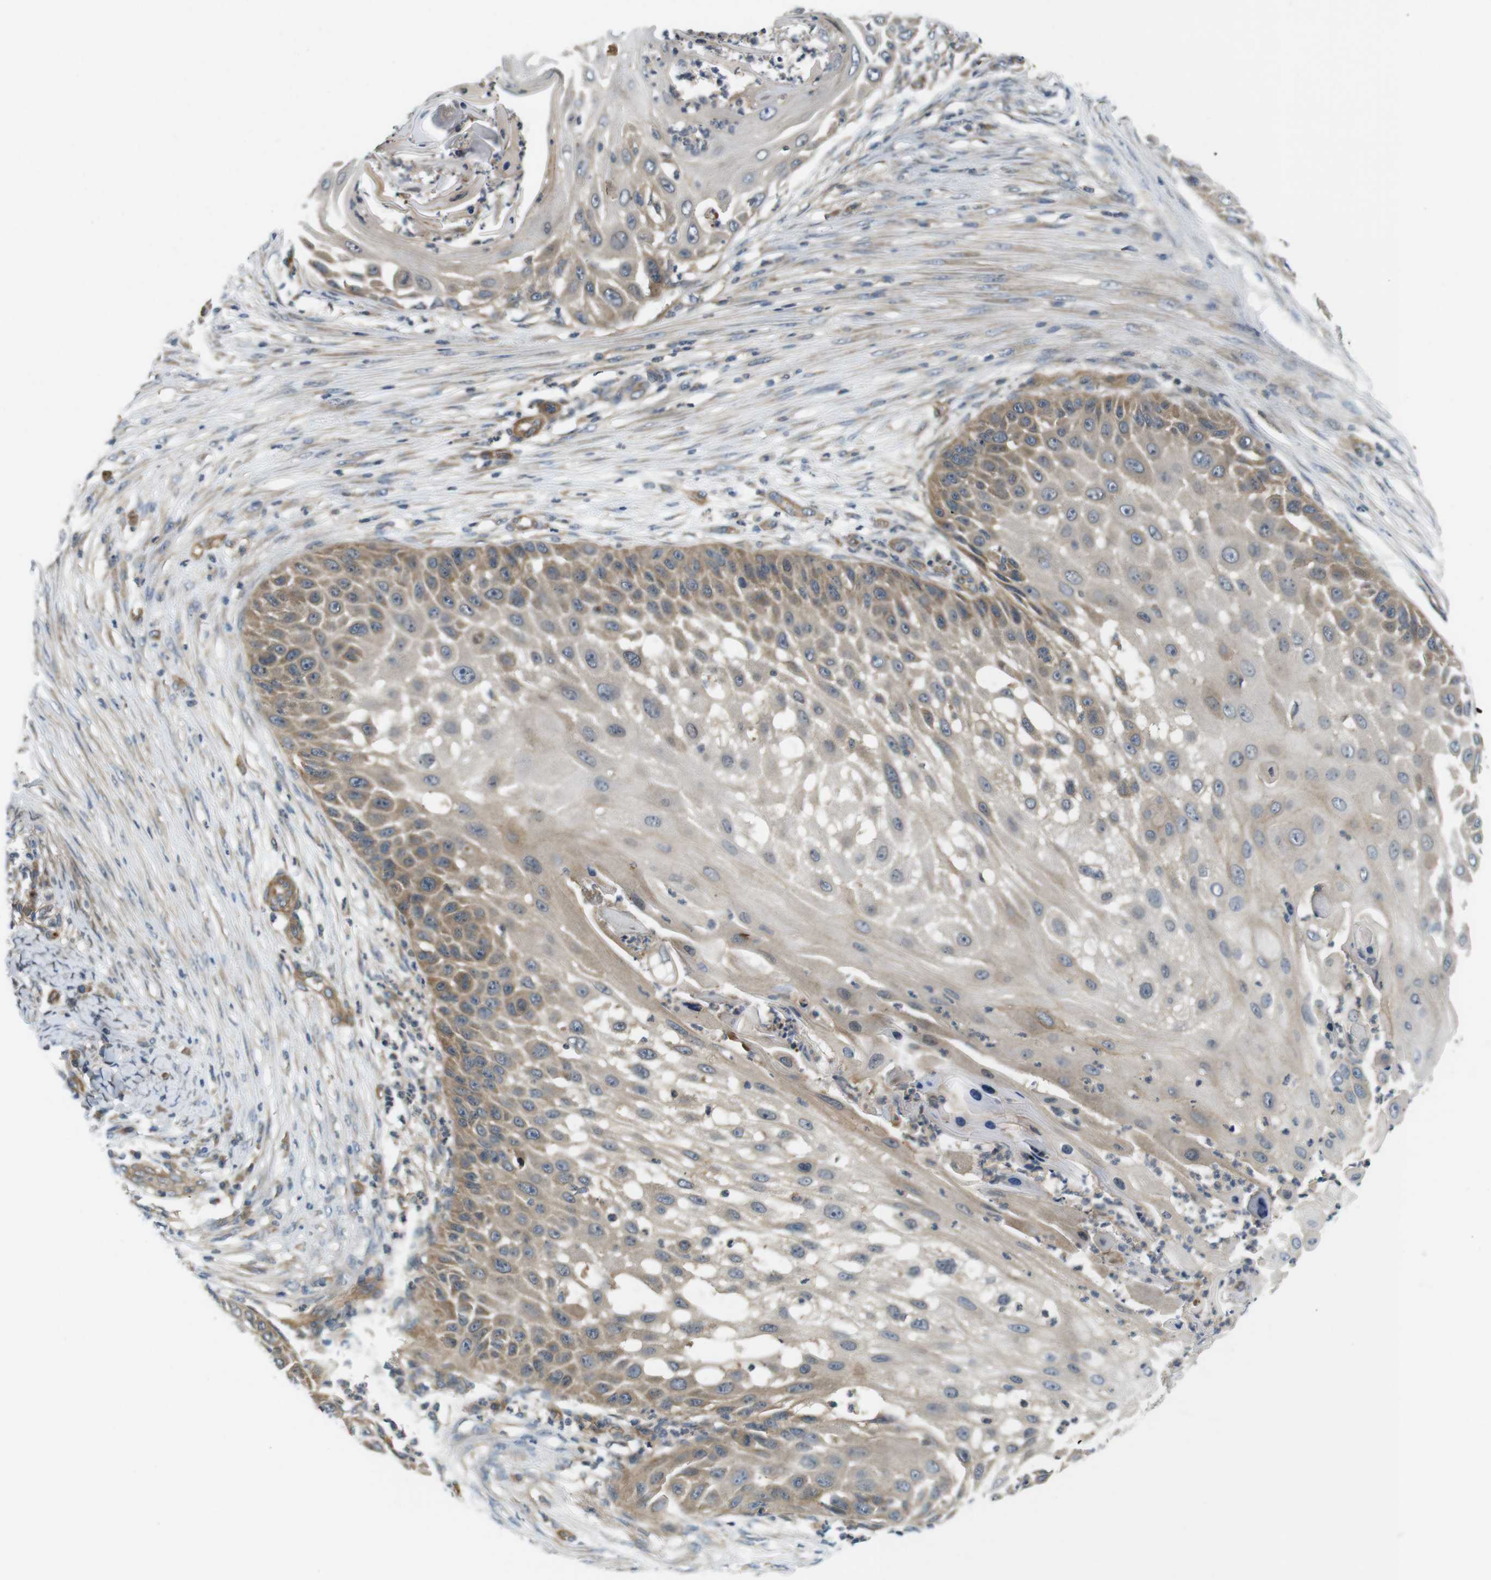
{"staining": {"intensity": "moderate", "quantity": "25%-75%", "location": "cytoplasmic/membranous"}, "tissue": "skin cancer", "cell_type": "Tumor cells", "image_type": "cancer", "snomed": [{"axis": "morphology", "description": "Squamous cell carcinoma, NOS"}, {"axis": "topography", "description": "Skin"}], "caption": "Tumor cells reveal medium levels of moderate cytoplasmic/membranous positivity in approximately 25%-75% of cells in squamous cell carcinoma (skin).", "gene": "TSC1", "patient": {"sex": "female", "age": 44}}